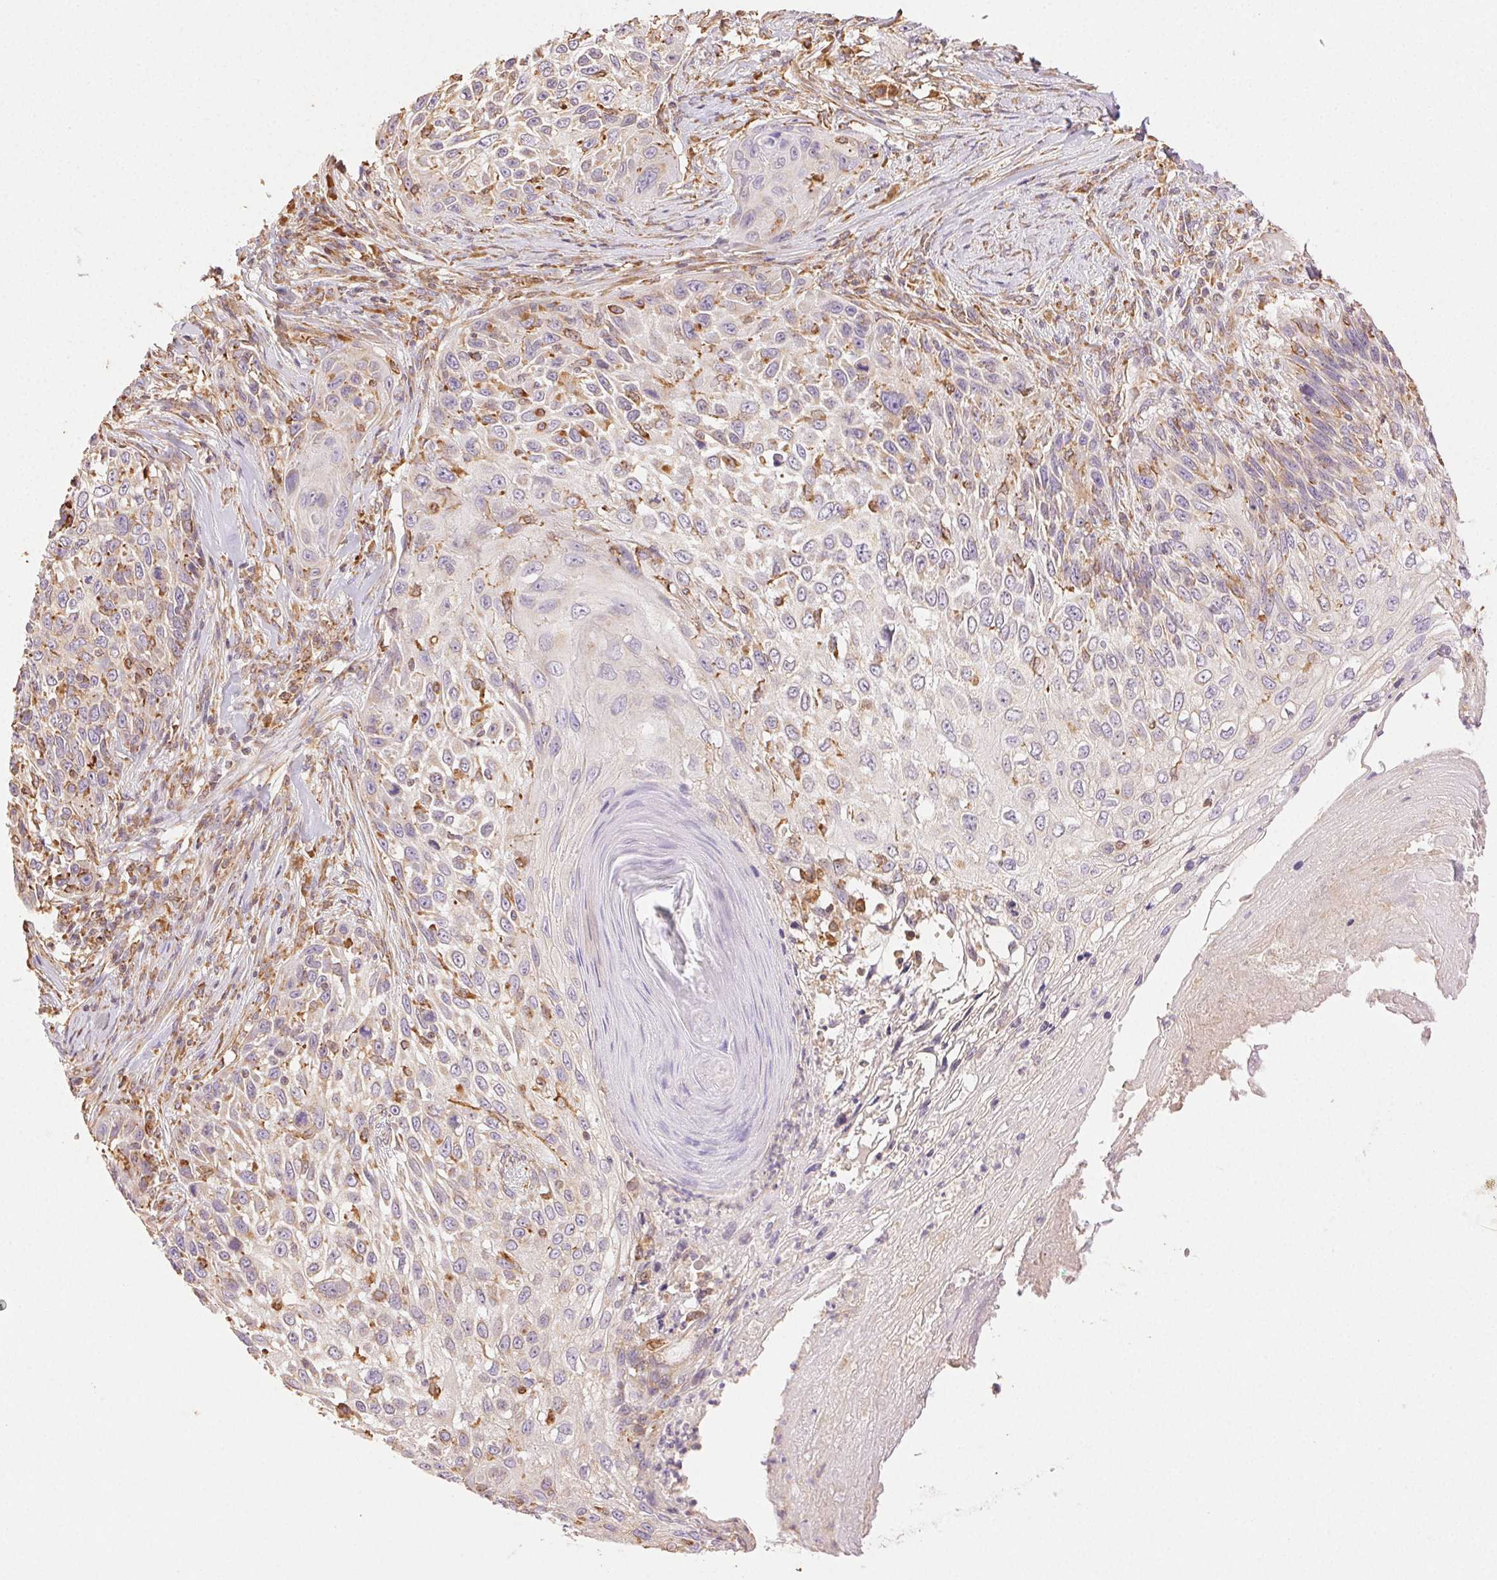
{"staining": {"intensity": "weak", "quantity": "25%-75%", "location": "cytoplasmic/membranous"}, "tissue": "skin cancer", "cell_type": "Tumor cells", "image_type": "cancer", "snomed": [{"axis": "morphology", "description": "Squamous cell carcinoma, NOS"}, {"axis": "topography", "description": "Skin"}], "caption": "This is an image of immunohistochemistry (IHC) staining of skin squamous cell carcinoma, which shows weak staining in the cytoplasmic/membranous of tumor cells.", "gene": "ENTREP1", "patient": {"sex": "male", "age": 92}}